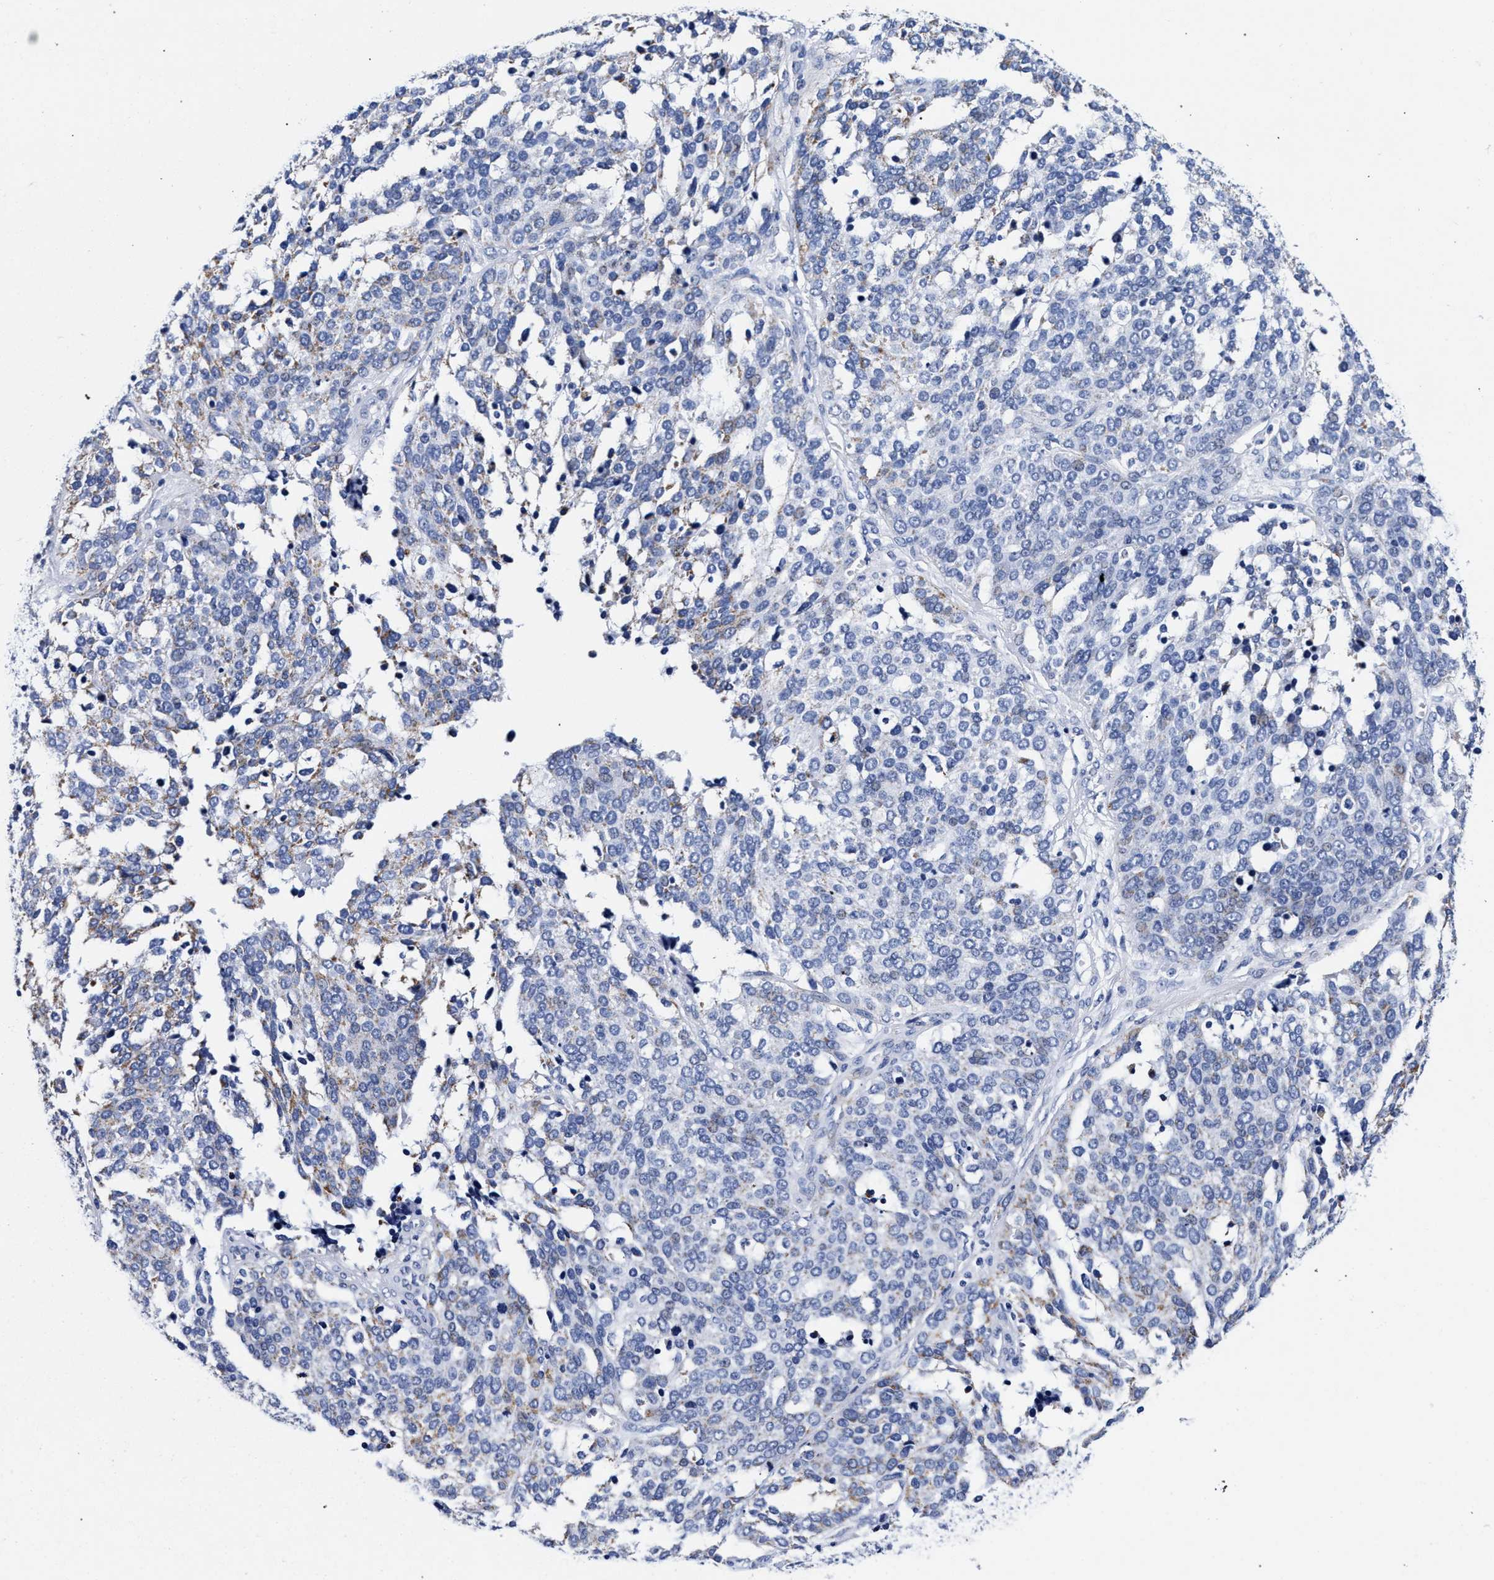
{"staining": {"intensity": "weak", "quantity": "25%-75%", "location": "cytoplasmic/membranous"}, "tissue": "ovarian cancer", "cell_type": "Tumor cells", "image_type": "cancer", "snomed": [{"axis": "morphology", "description": "Cystadenocarcinoma, serous, NOS"}, {"axis": "topography", "description": "Ovary"}], "caption": "A micrograph showing weak cytoplasmic/membranous expression in about 25%-75% of tumor cells in serous cystadenocarcinoma (ovarian), as visualized by brown immunohistochemical staining.", "gene": "RAB3B", "patient": {"sex": "female", "age": 44}}